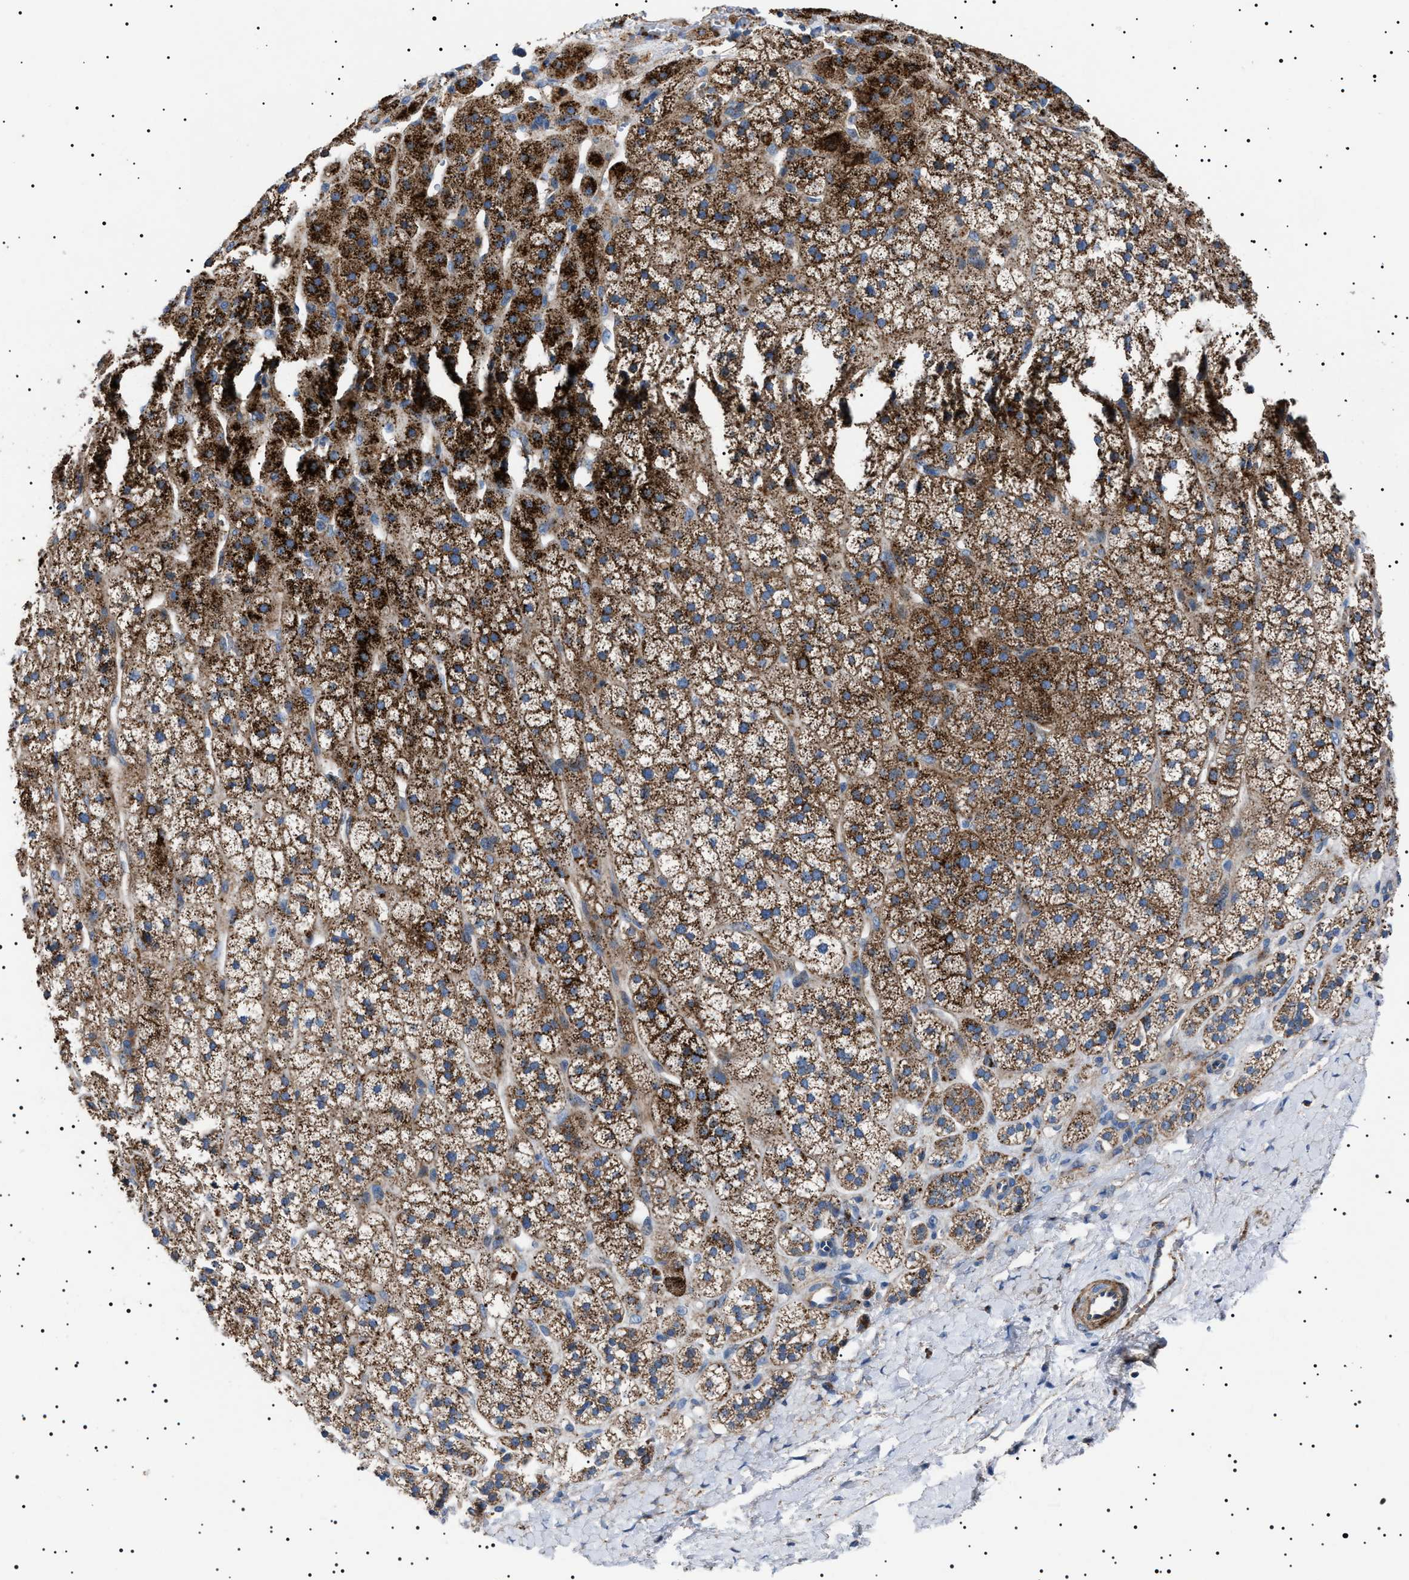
{"staining": {"intensity": "strong", "quantity": "25%-75%", "location": "cytoplasmic/membranous"}, "tissue": "adrenal gland", "cell_type": "Glandular cells", "image_type": "normal", "snomed": [{"axis": "morphology", "description": "Normal tissue, NOS"}, {"axis": "topography", "description": "Adrenal gland"}], "caption": "A brown stain highlights strong cytoplasmic/membranous staining of a protein in glandular cells of benign adrenal gland. (Stains: DAB in brown, nuclei in blue, Microscopy: brightfield microscopy at high magnification).", "gene": "NEU1", "patient": {"sex": "male", "age": 56}}